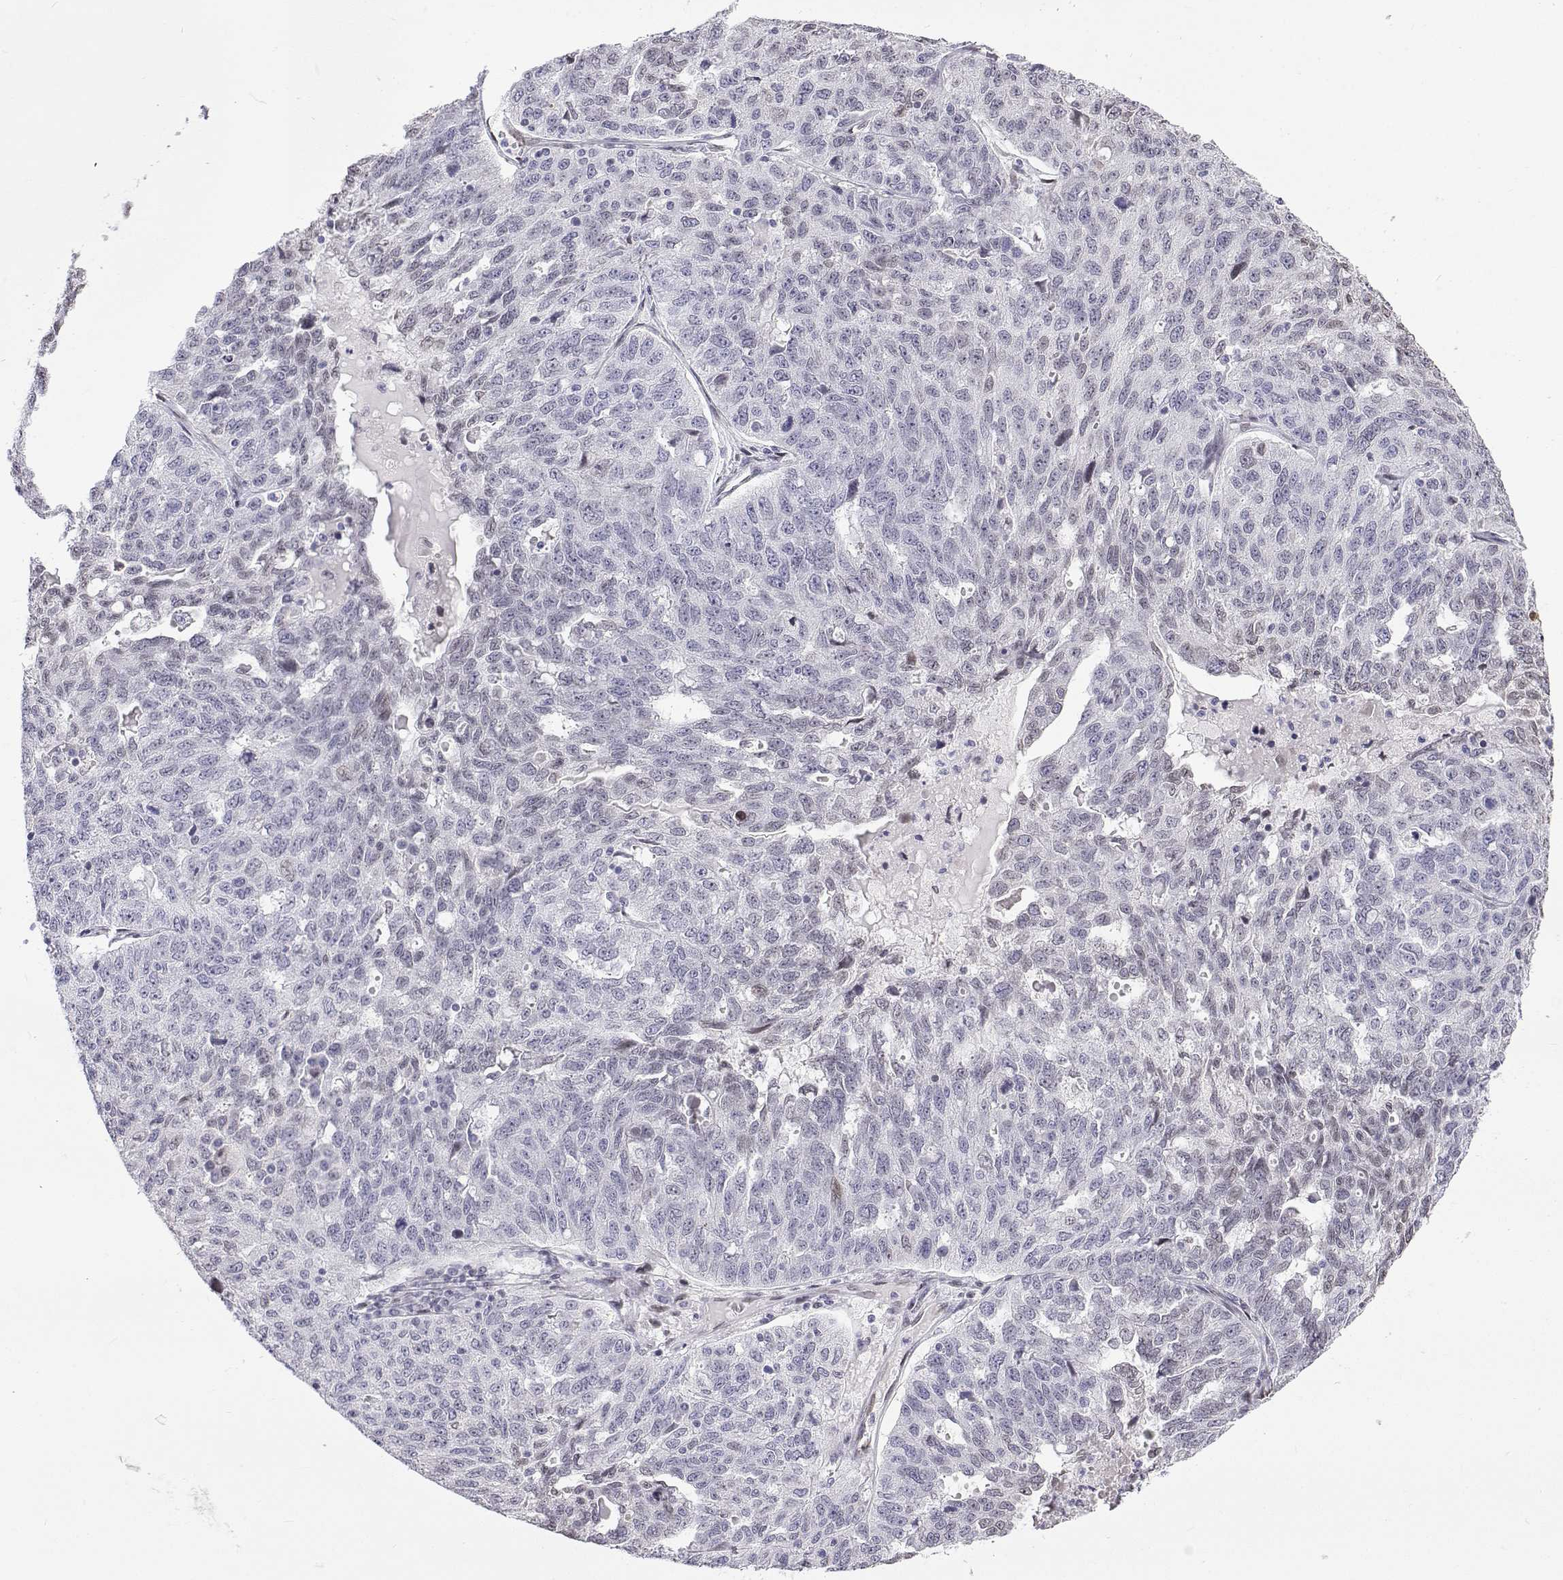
{"staining": {"intensity": "negative", "quantity": "none", "location": "none"}, "tissue": "ovarian cancer", "cell_type": "Tumor cells", "image_type": "cancer", "snomed": [{"axis": "morphology", "description": "Cystadenocarcinoma, serous, NOS"}, {"axis": "topography", "description": "Ovary"}], "caption": "IHC image of neoplastic tissue: human ovarian cancer stained with DAB exhibits no significant protein staining in tumor cells. (DAB (3,3'-diaminobenzidine) immunohistochemistry (IHC), high magnification).", "gene": "ZNF532", "patient": {"sex": "female", "age": 71}}